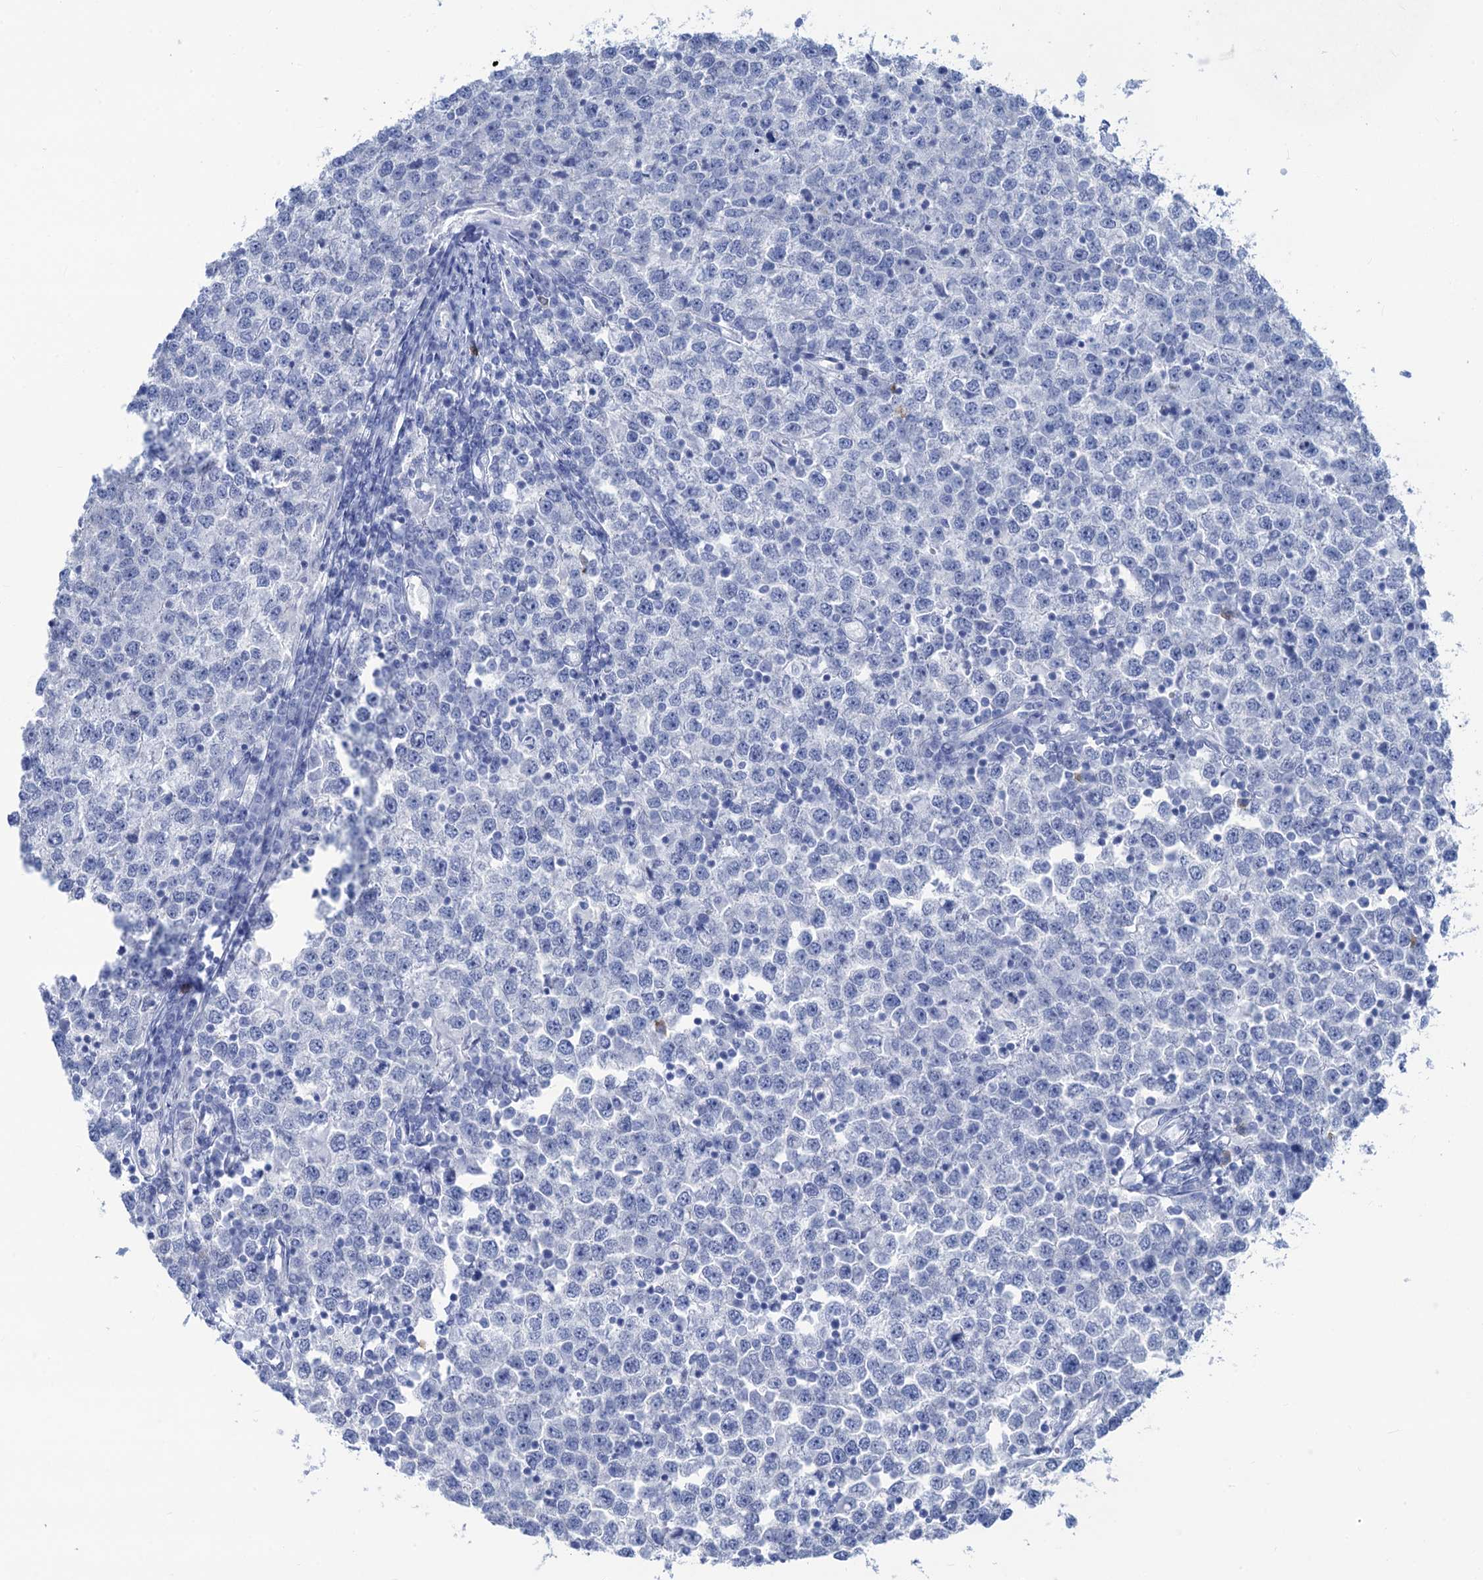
{"staining": {"intensity": "negative", "quantity": "none", "location": "none"}, "tissue": "testis cancer", "cell_type": "Tumor cells", "image_type": "cancer", "snomed": [{"axis": "morphology", "description": "Seminoma, NOS"}, {"axis": "topography", "description": "Testis"}], "caption": "There is no significant expression in tumor cells of seminoma (testis).", "gene": "CABYR", "patient": {"sex": "male", "age": 65}}